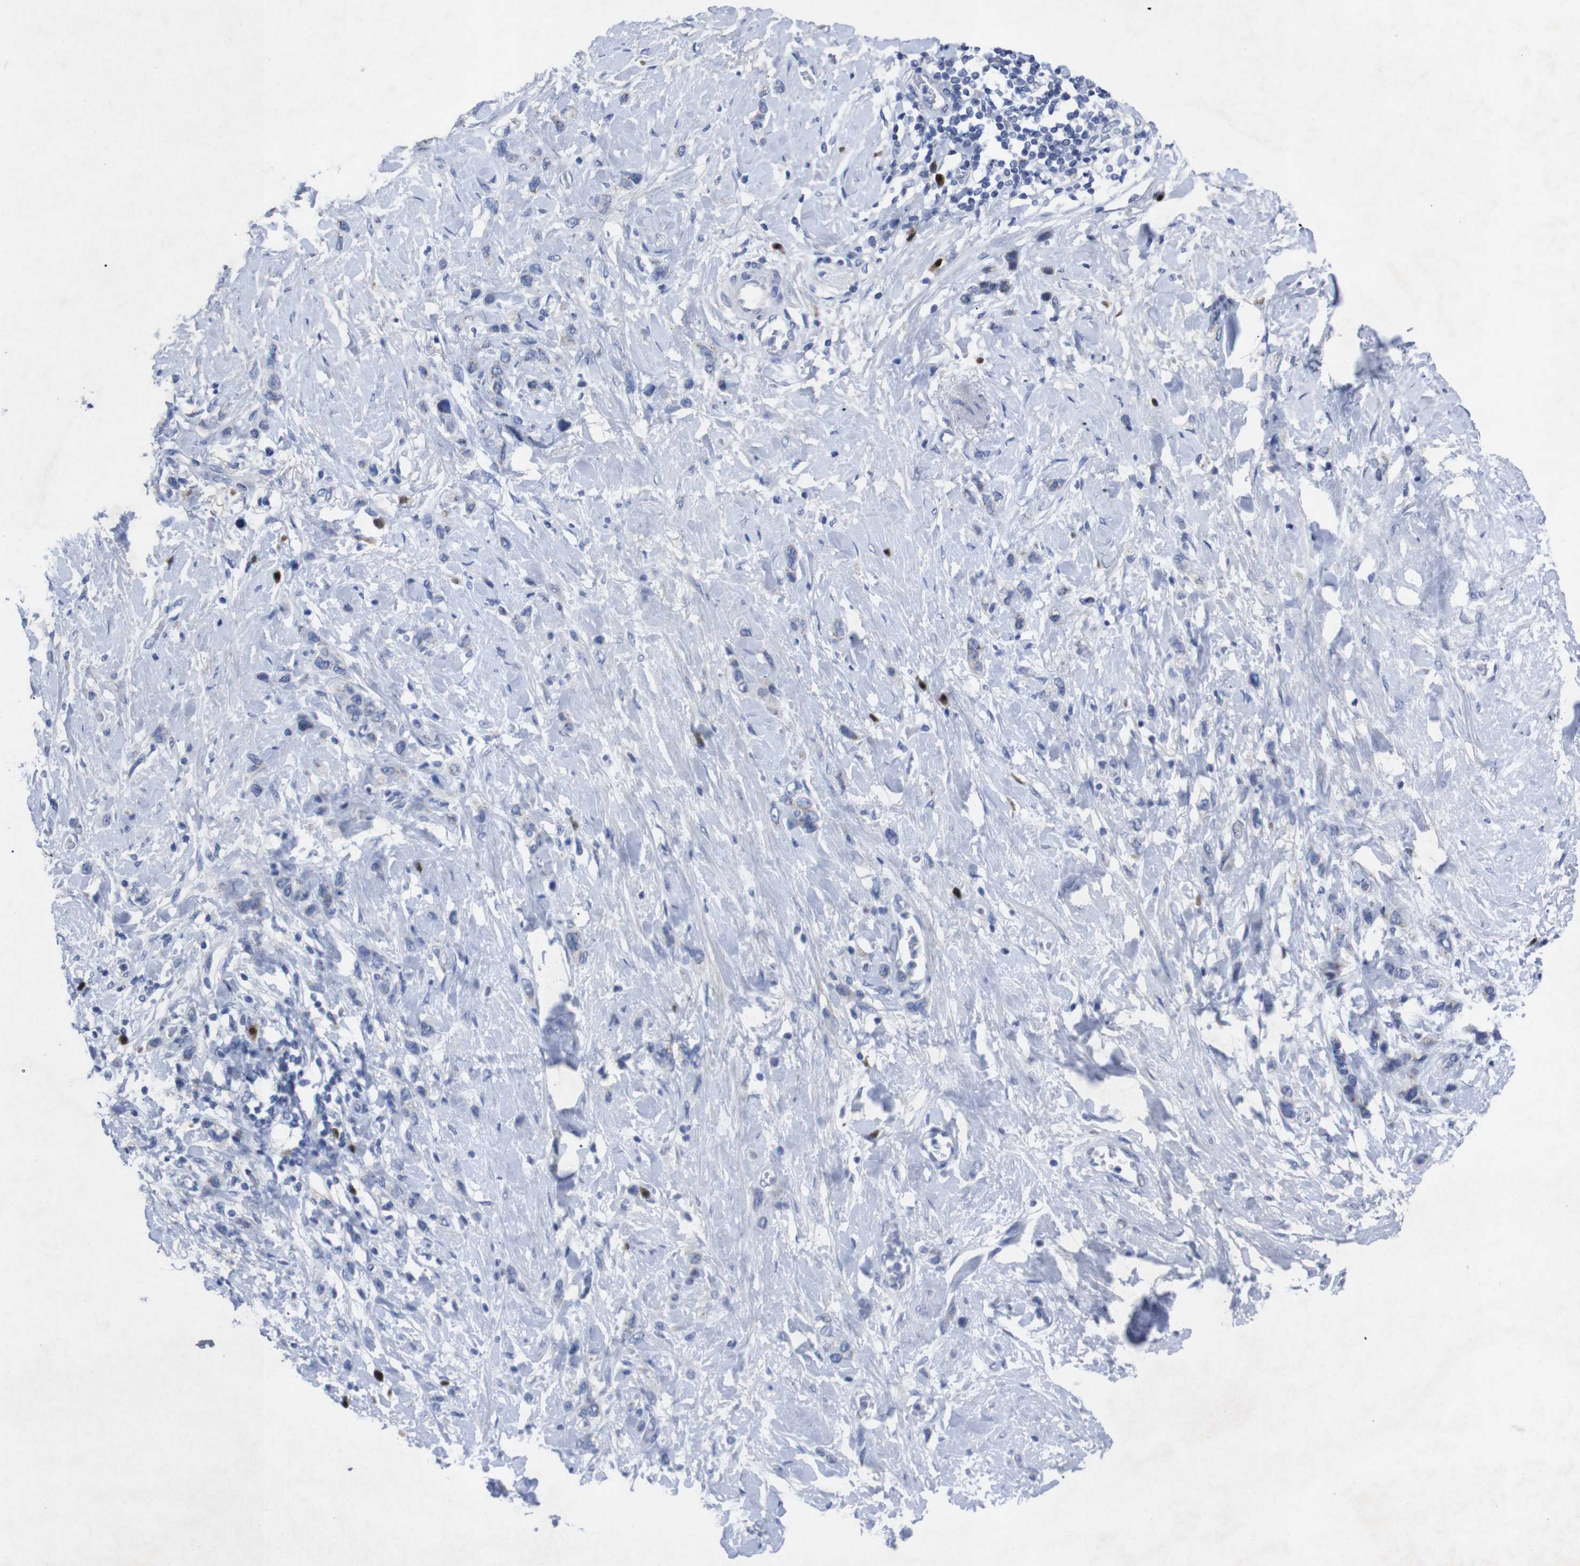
{"staining": {"intensity": "negative", "quantity": "none", "location": "none"}, "tissue": "stomach cancer", "cell_type": "Tumor cells", "image_type": "cancer", "snomed": [{"axis": "morphology", "description": "Adenocarcinoma, NOS"}, {"axis": "morphology", "description": "Adenocarcinoma, High grade"}, {"axis": "topography", "description": "Stomach, upper"}, {"axis": "topography", "description": "Stomach, lower"}], "caption": "IHC image of human stomach cancer stained for a protein (brown), which exhibits no expression in tumor cells.", "gene": "IRF4", "patient": {"sex": "female", "age": 65}}